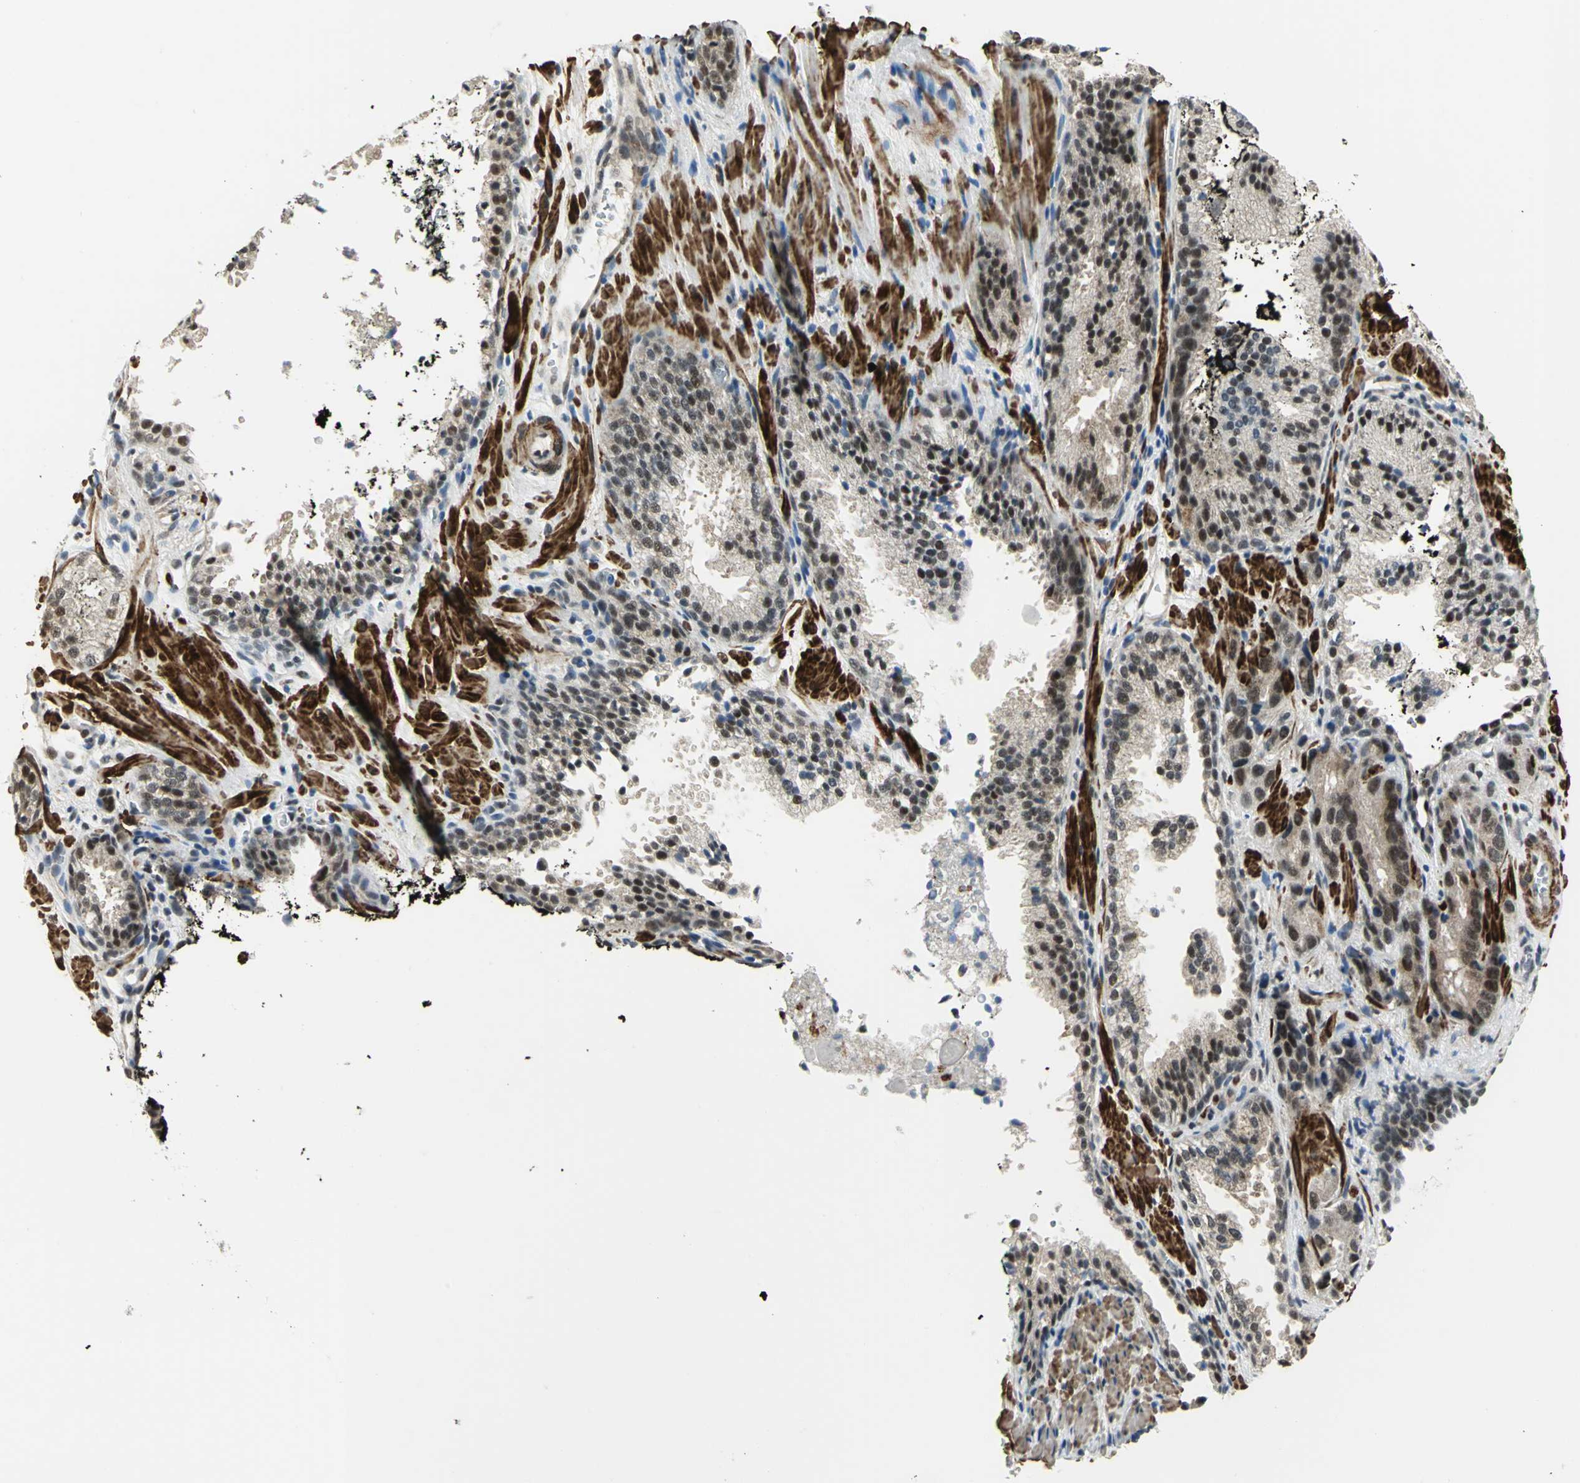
{"staining": {"intensity": "moderate", "quantity": "25%-75%", "location": "cytoplasmic/membranous,nuclear"}, "tissue": "prostate cancer", "cell_type": "Tumor cells", "image_type": "cancer", "snomed": [{"axis": "morphology", "description": "Adenocarcinoma, High grade"}, {"axis": "topography", "description": "Prostate"}], "caption": "Brown immunohistochemical staining in human prostate cancer shows moderate cytoplasmic/membranous and nuclear positivity in about 25%-75% of tumor cells.", "gene": "MTA1", "patient": {"sex": "male", "age": 58}}